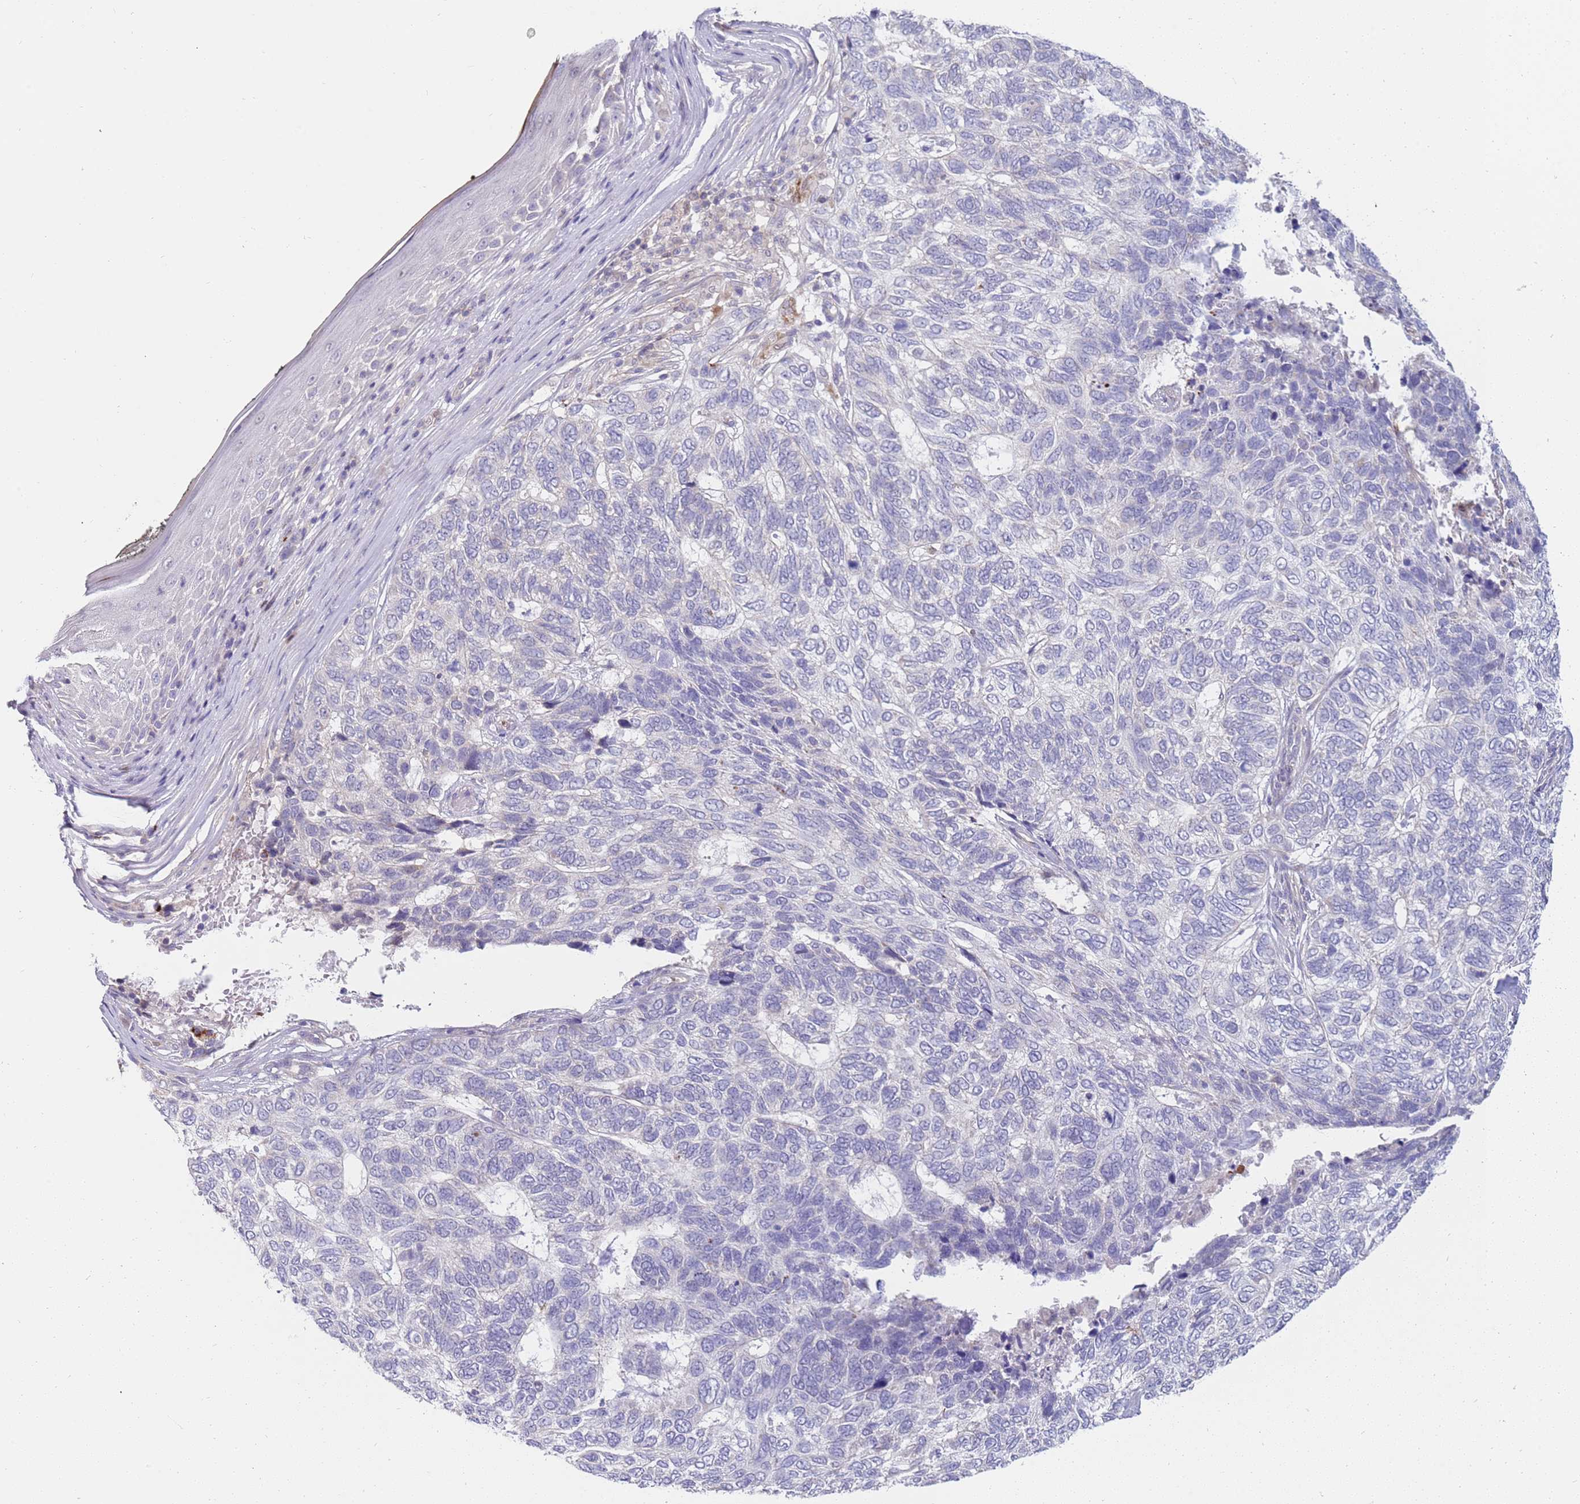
{"staining": {"intensity": "negative", "quantity": "none", "location": "none"}, "tissue": "skin cancer", "cell_type": "Tumor cells", "image_type": "cancer", "snomed": [{"axis": "morphology", "description": "Basal cell carcinoma"}, {"axis": "topography", "description": "Skin"}], "caption": "Immunohistochemistry of basal cell carcinoma (skin) demonstrates no expression in tumor cells.", "gene": "STK25", "patient": {"sex": "female", "age": 65}}